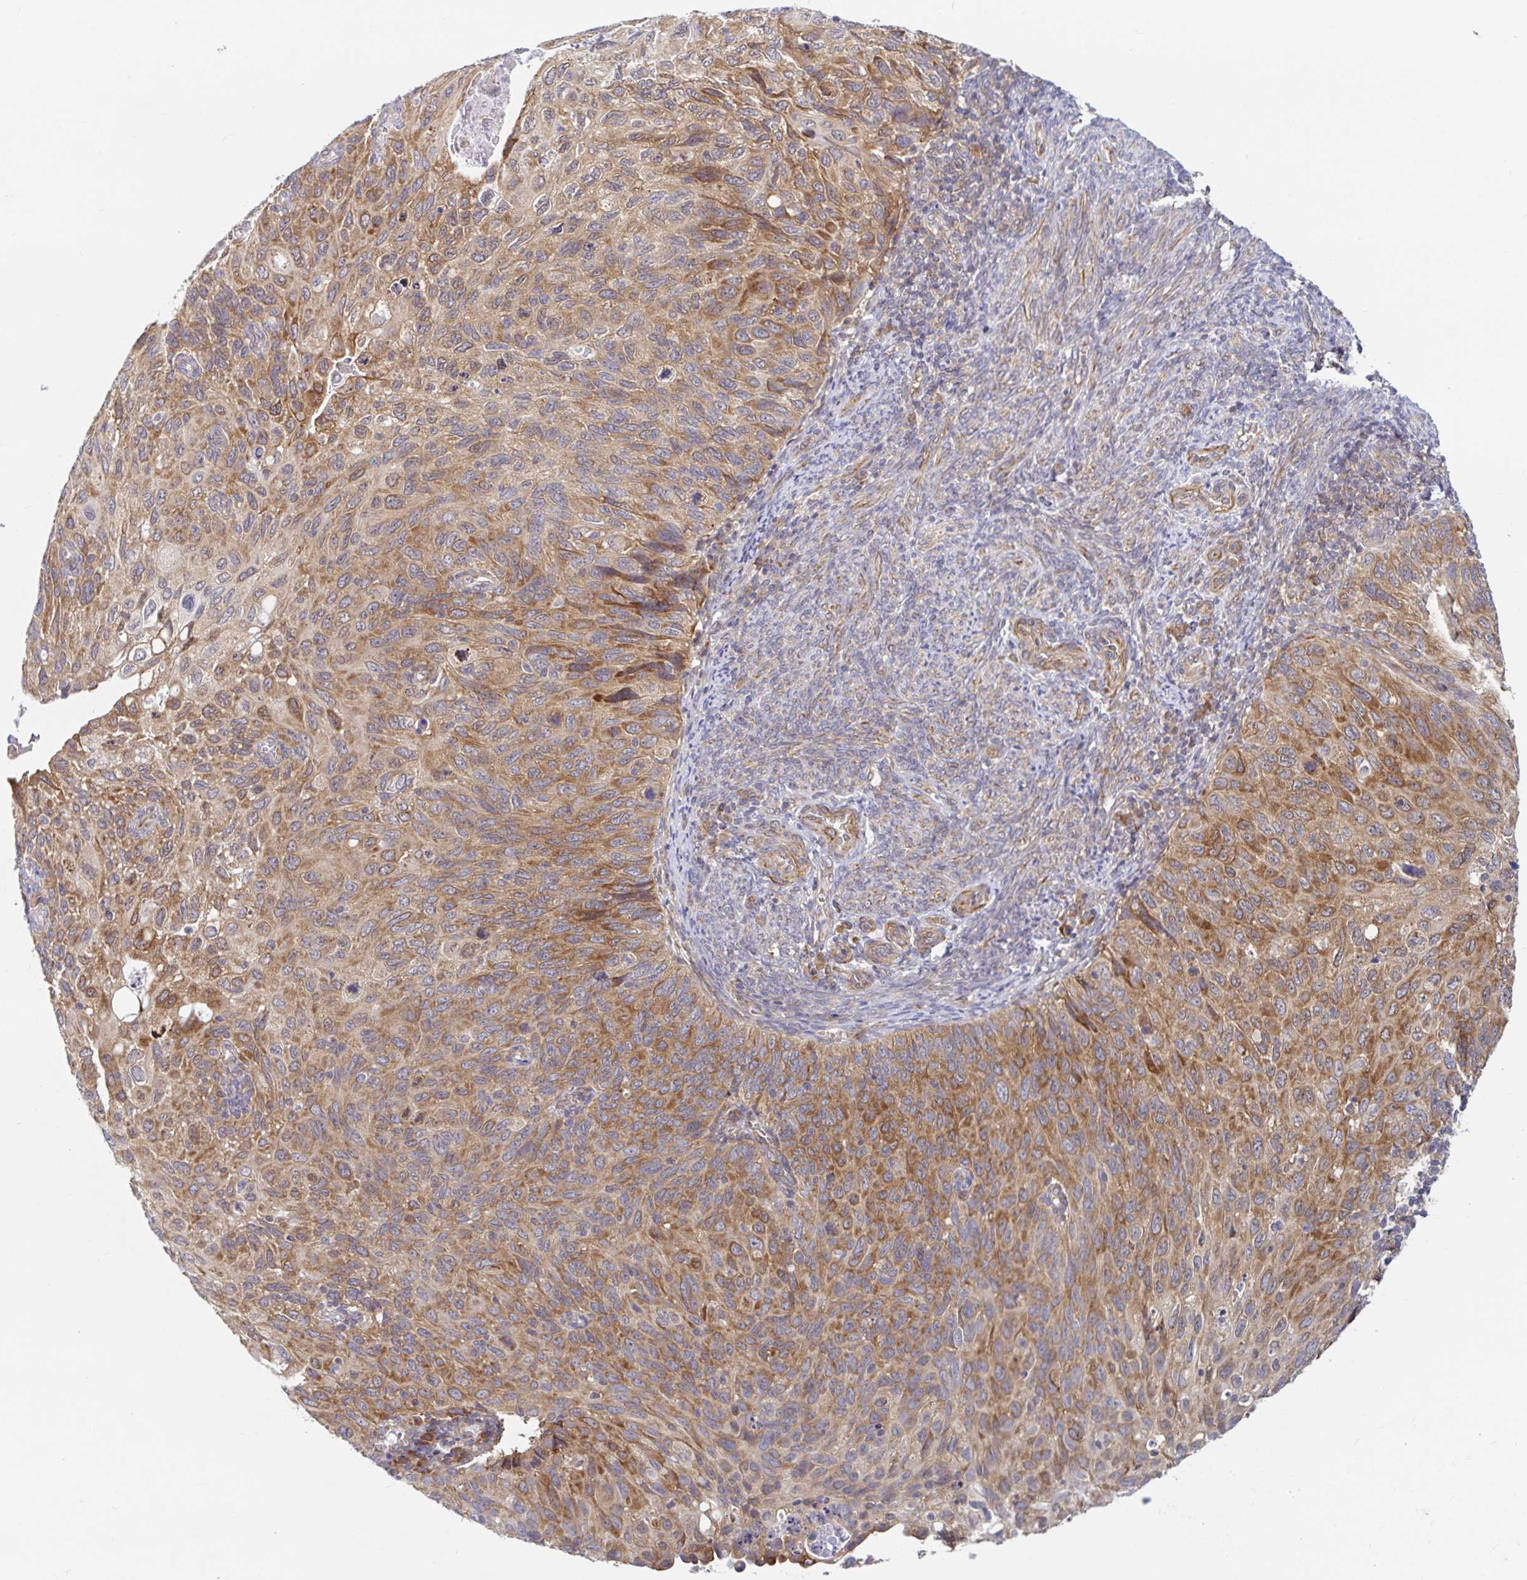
{"staining": {"intensity": "moderate", "quantity": ">75%", "location": "cytoplasmic/membranous"}, "tissue": "cervical cancer", "cell_type": "Tumor cells", "image_type": "cancer", "snomed": [{"axis": "morphology", "description": "Squamous cell carcinoma, NOS"}, {"axis": "topography", "description": "Cervix"}], "caption": "A histopathology image of human cervical cancer (squamous cell carcinoma) stained for a protein demonstrates moderate cytoplasmic/membranous brown staining in tumor cells.", "gene": "LARP1", "patient": {"sex": "female", "age": 70}}